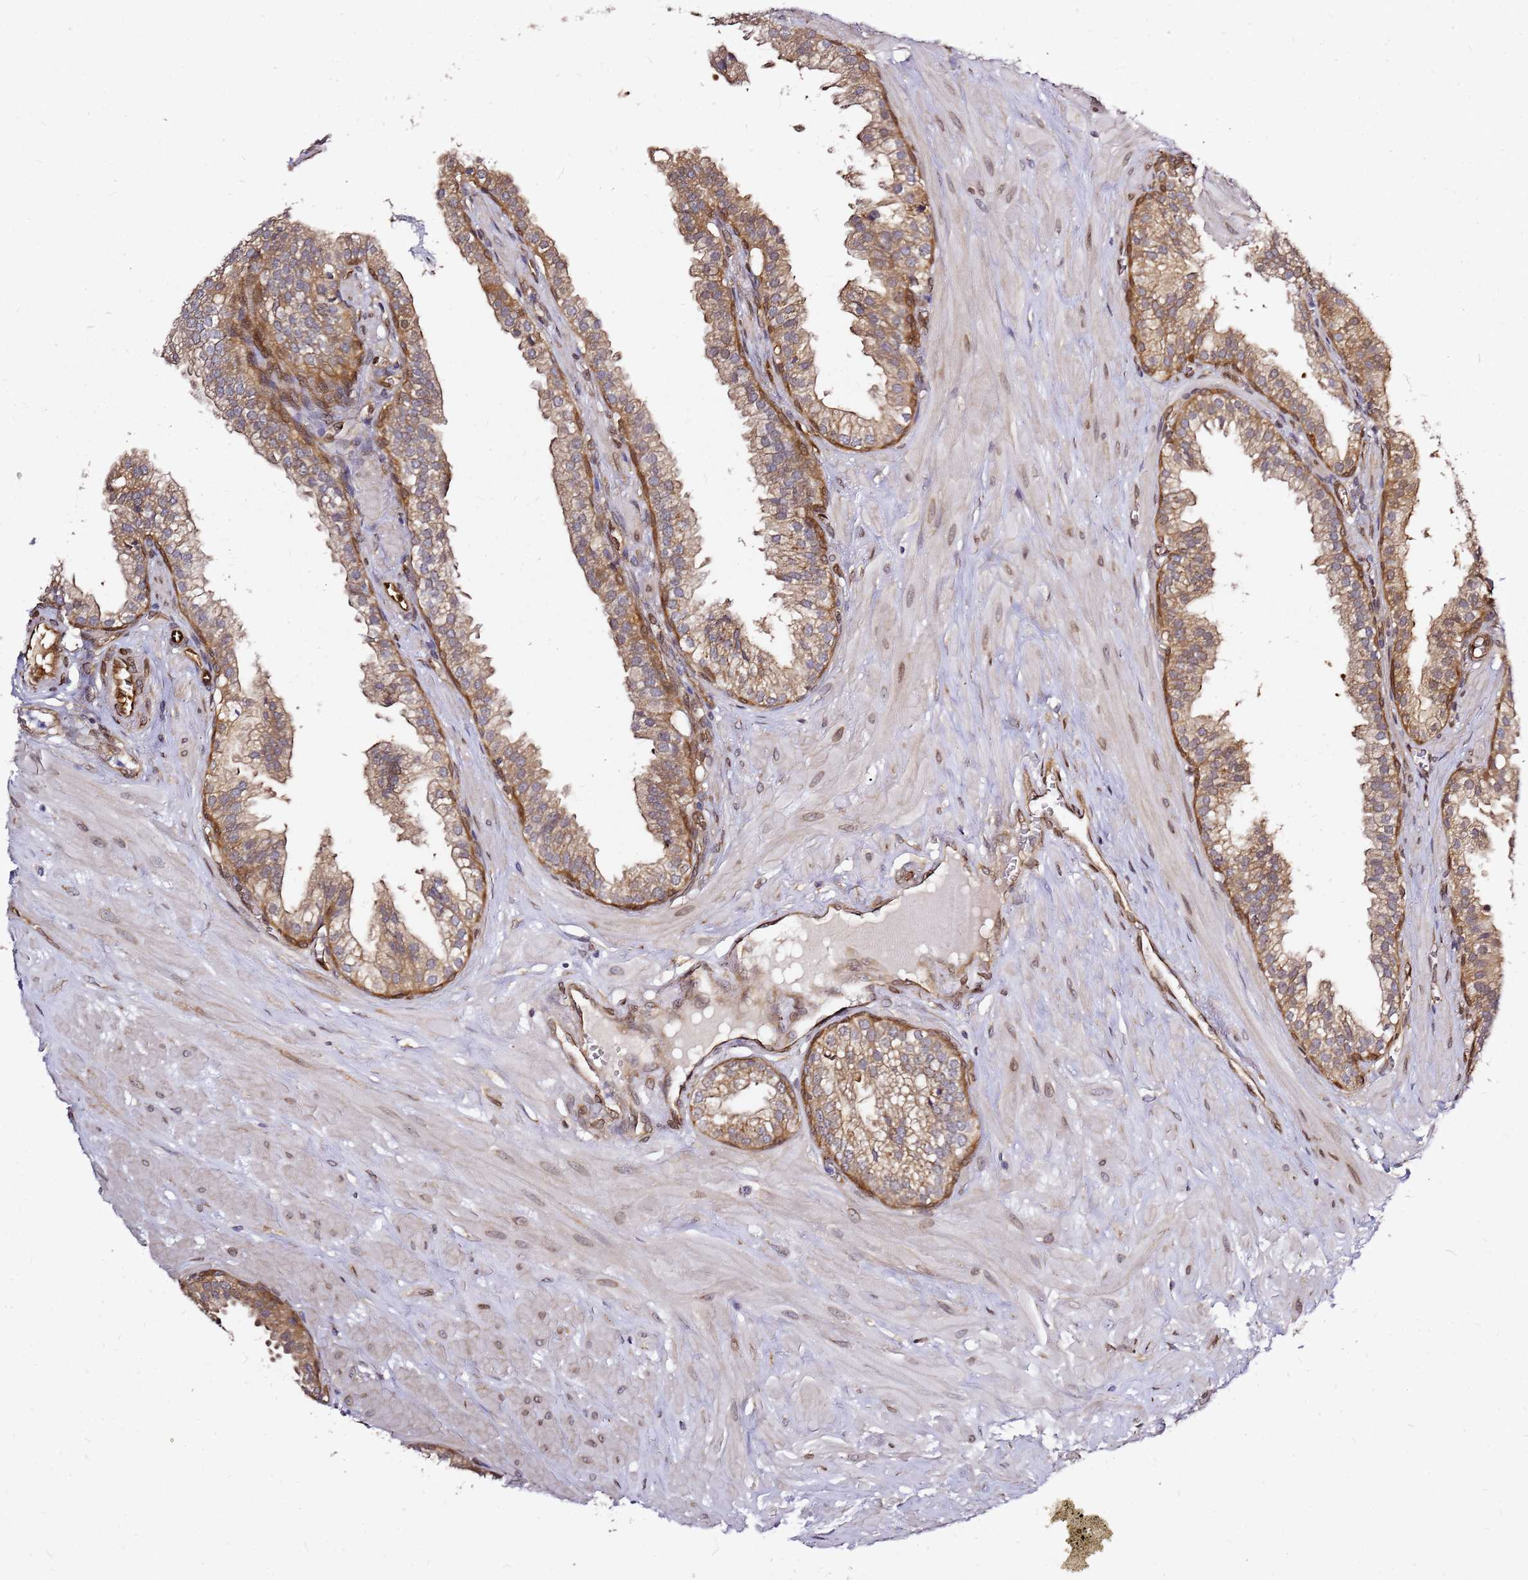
{"staining": {"intensity": "strong", "quantity": "<25%", "location": "cytoplasmic/membranous"}, "tissue": "prostate", "cell_type": "Glandular cells", "image_type": "normal", "snomed": [{"axis": "morphology", "description": "Normal tissue, NOS"}, {"axis": "topography", "description": "Prostate"}, {"axis": "topography", "description": "Peripheral nerve tissue"}], "caption": "Immunohistochemical staining of normal human prostate reveals strong cytoplasmic/membranous protein positivity in about <25% of glandular cells.", "gene": "NUDT14", "patient": {"sex": "male", "age": 55}}